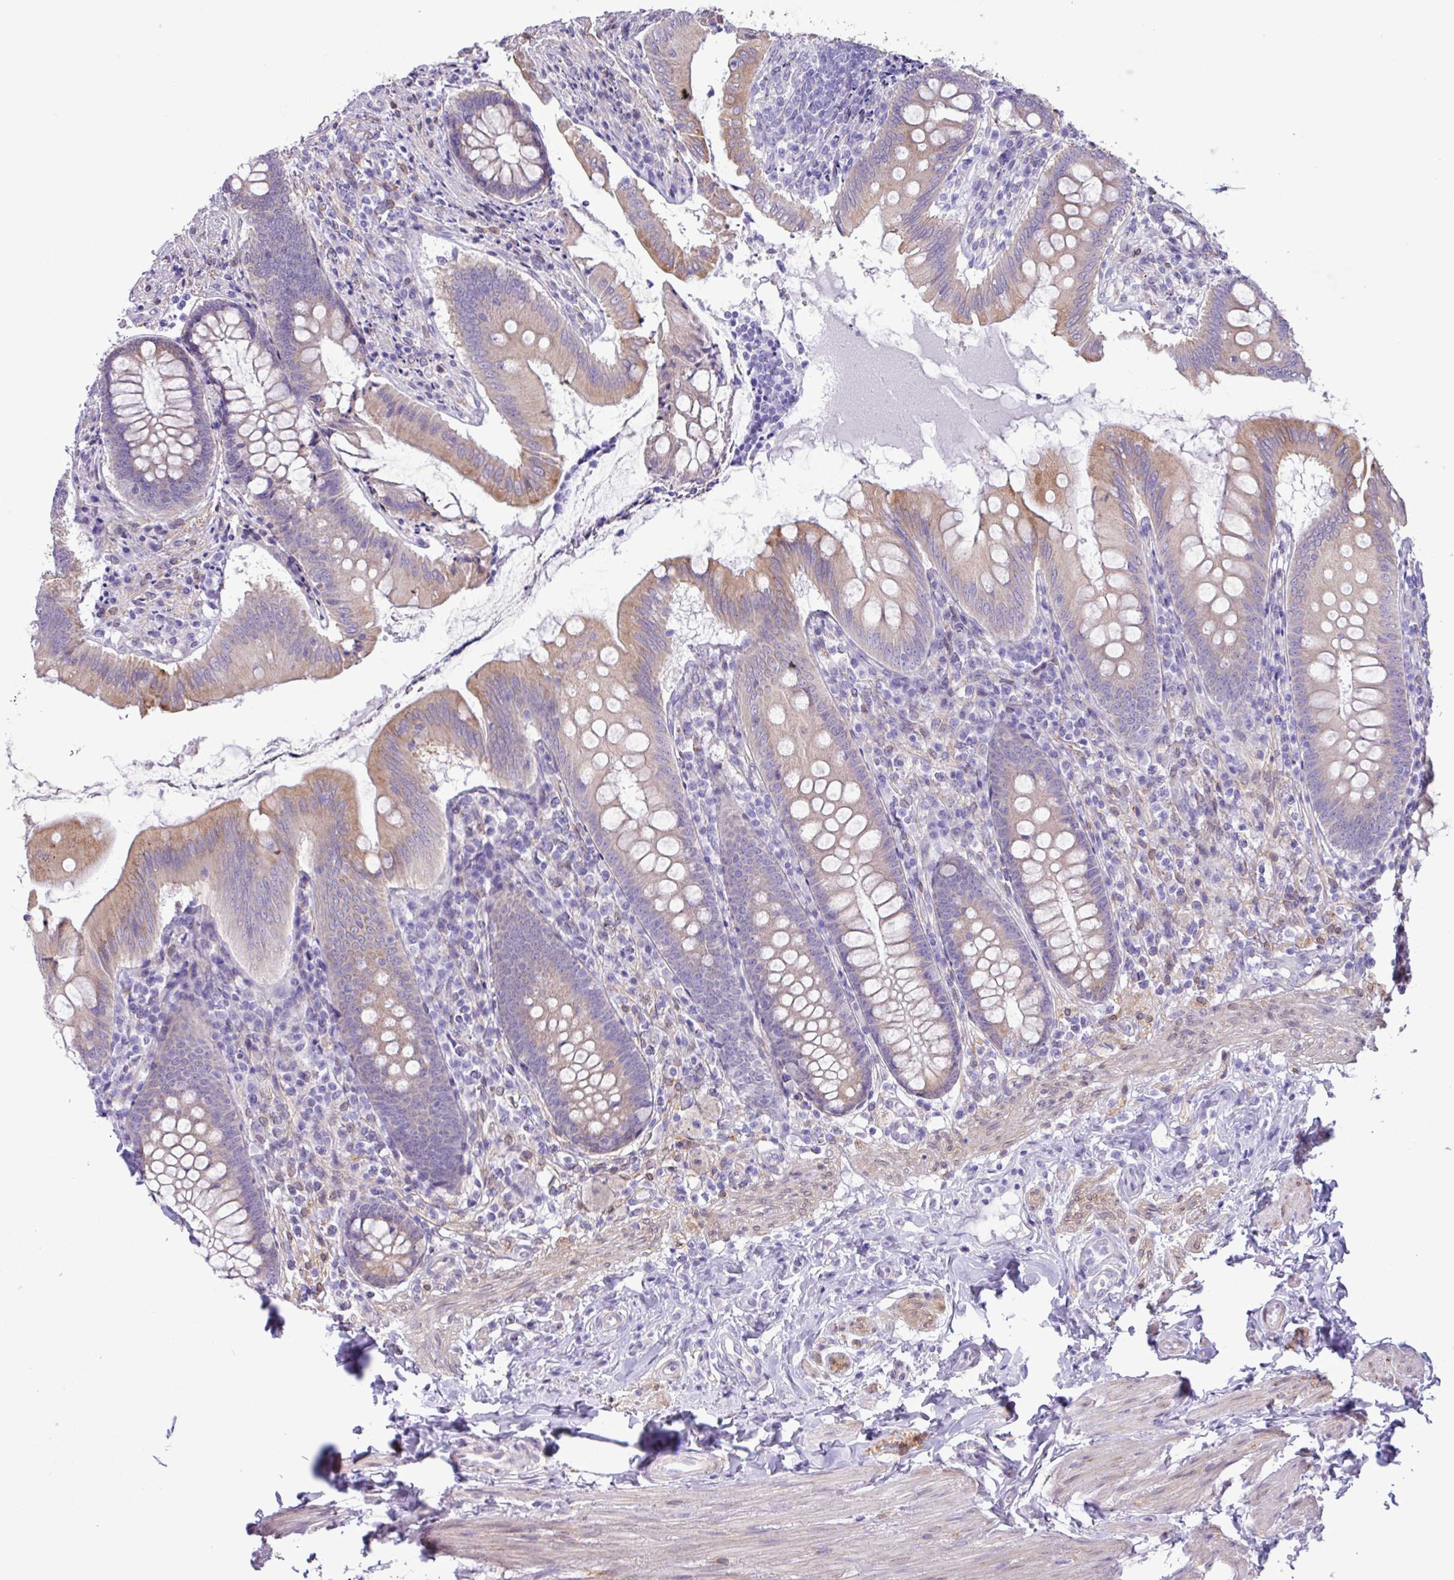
{"staining": {"intensity": "moderate", "quantity": "25%-75%", "location": "cytoplasmic/membranous"}, "tissue": "appendix", "cell_type": "Glandular cells", "image_type": "normal", "snomed": [{"axis": "morphology", "description": "Normal tissue, NOS"}, {"axis": "topography", "description": "Appendix"}], "caption": "Immunohistochemical staining of benign human appendix exhibits 25%-75% levels of moderate cytoplasmic/membranous protein expression in about 25%-75% of glandular cells.", "gene": "SLC38A1", "patient": {"sex": "female", "age": 51}}